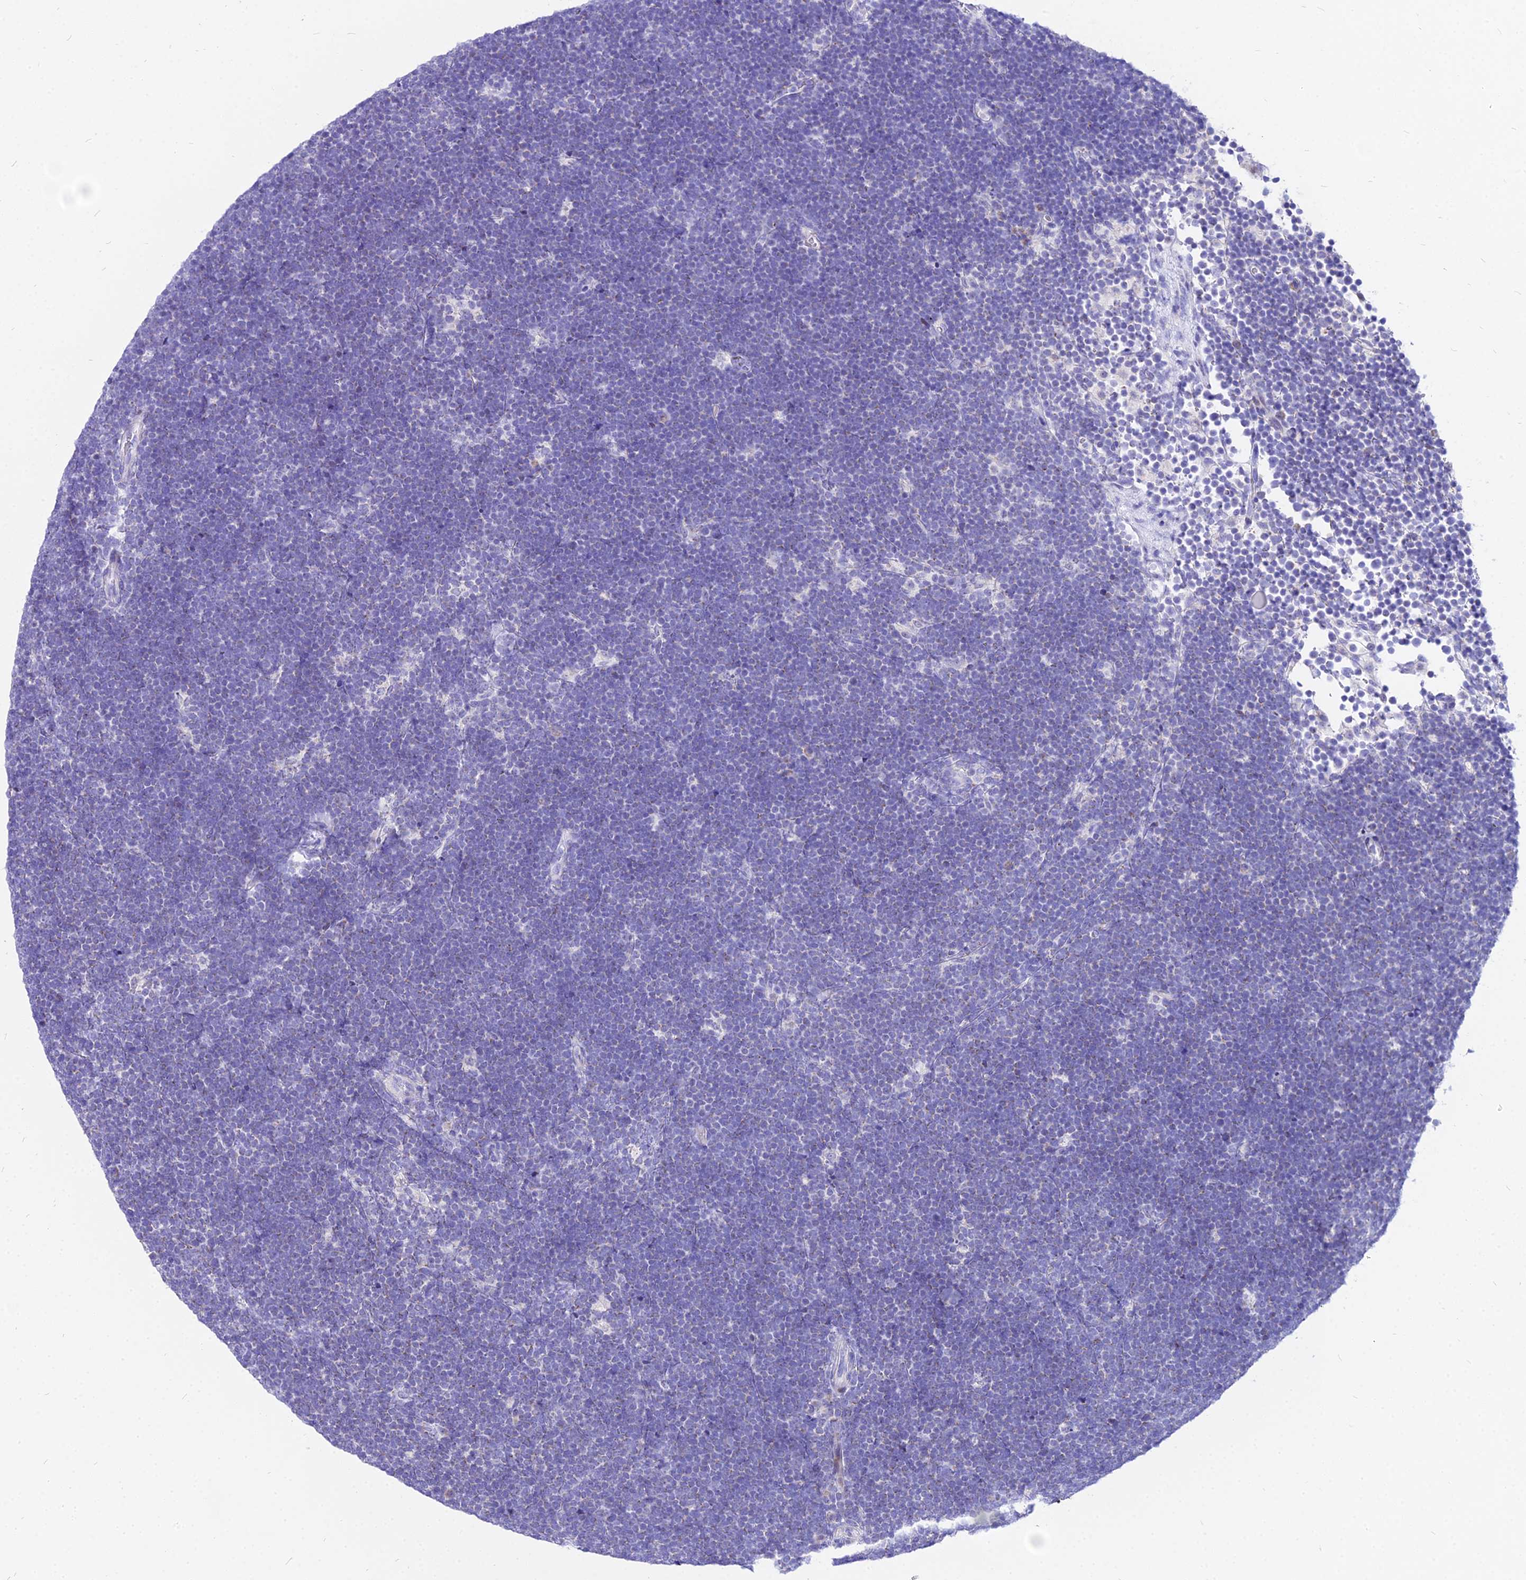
{"staining": {"intensity": "negative", "quantity": "none", "location": "none"}, "tissue": "lymphoma", "cell_type": "Tumor cells", "image_type": "cancer", "snomed": [{"axis": "morphology", "description": "Malignant lymphoma, non-Hodgkin's type, High grade"}, {"axis": "topography", "description": "Lymph node"}], "caption": "Human malignant lymphoma, non-Hodgkin's type (high-grade) stained for a protein using IHC demonstrates no staining in tumor cells.", "gene": "CARD18", "patient": {"sex": "male", "age": 13}}